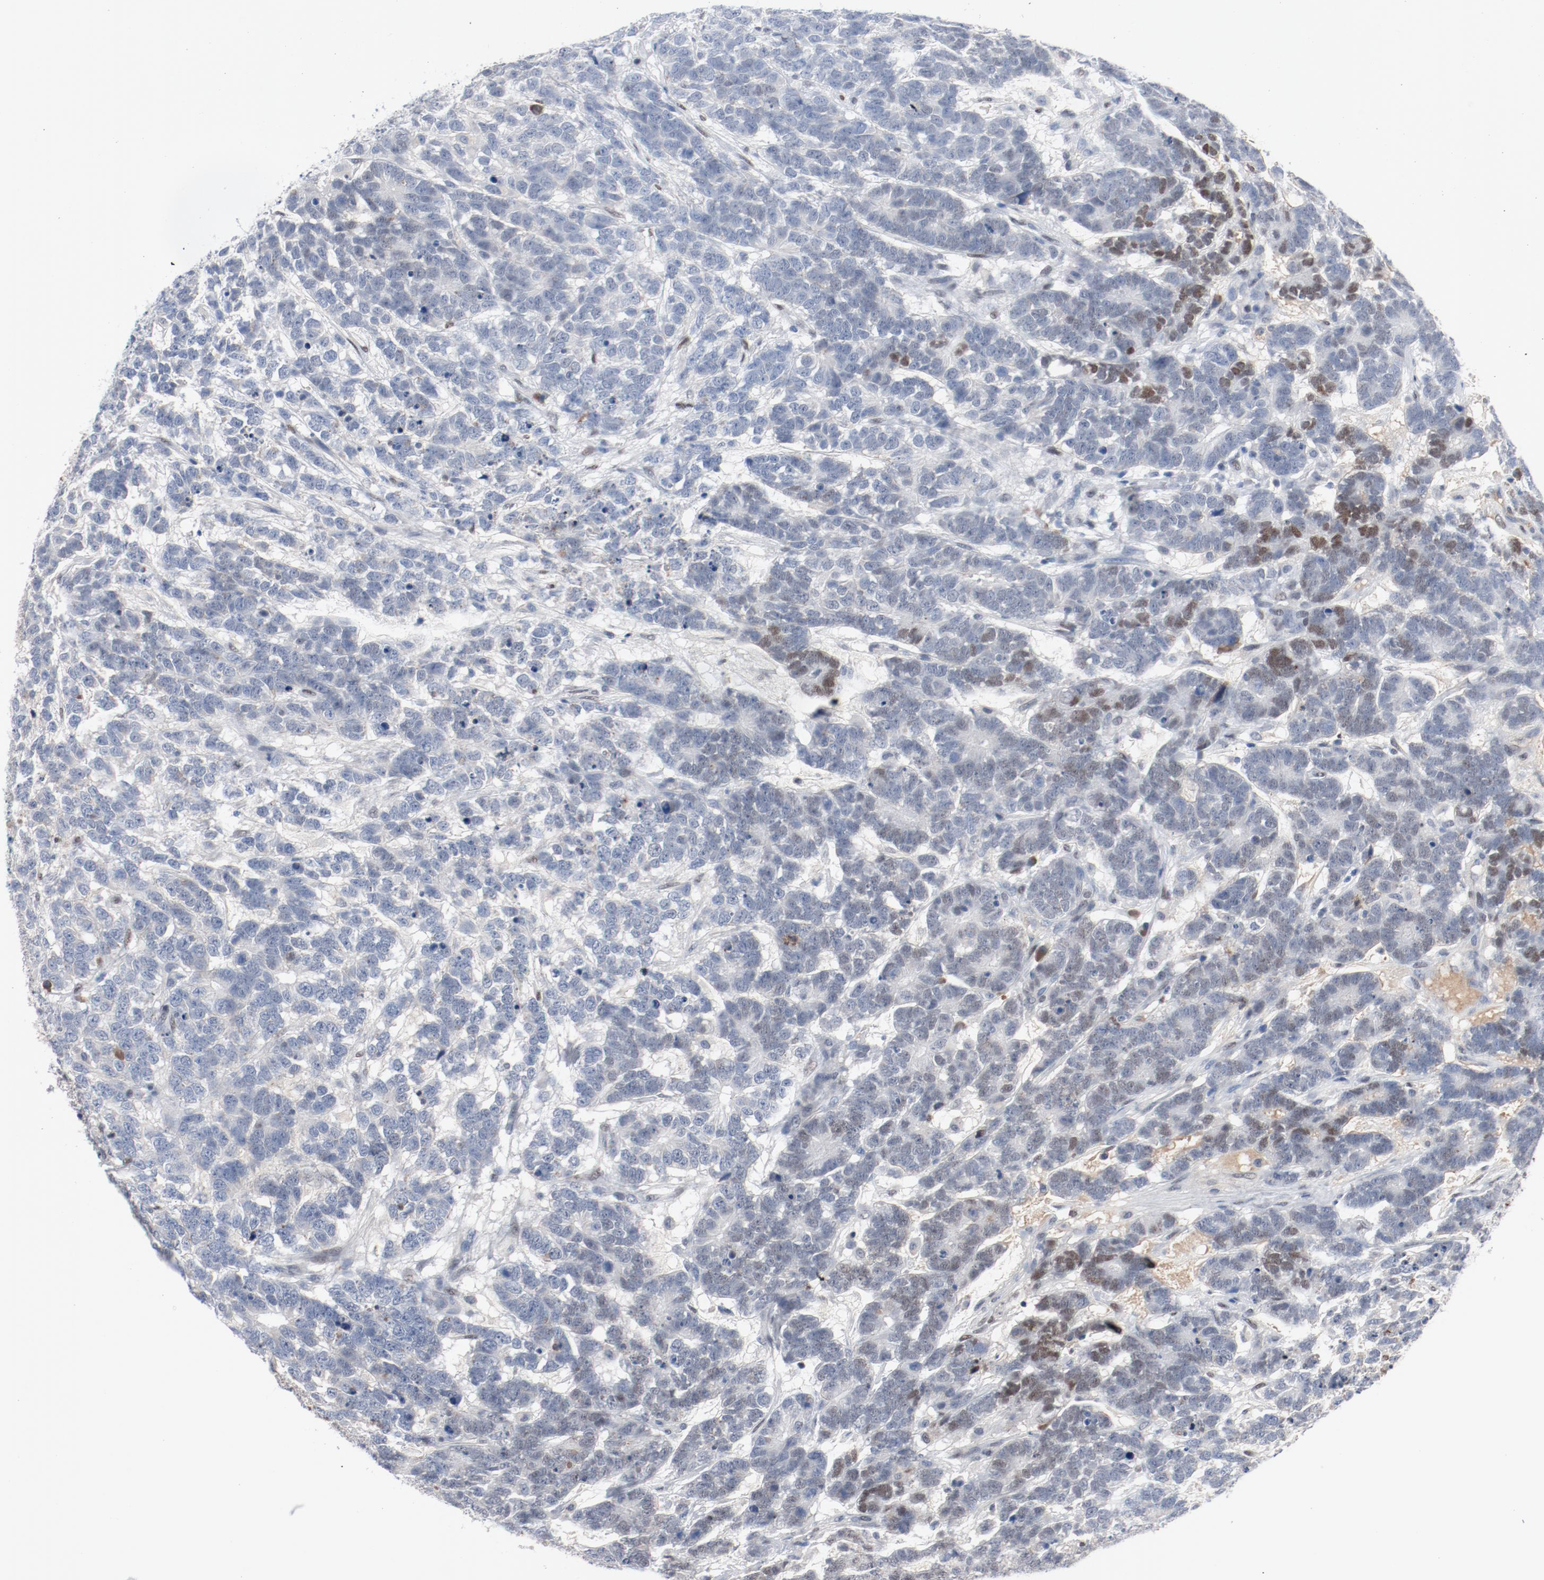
{"staining": {"intensity": "negative", "quantity": "none", "location": "none"}, "tissue": "testis cancer", "cell_type": "Tumor cells", "image_type": "cancer", "snomed": [{"axis": "morphology", "description": "Carcinoma, Embryonal, NOS"}, {"axis": "topography", "description": "Testis"}], "caption": "DAB (3,3'-diaminobenzidine) immunohistochemical staining of human testis cancer (embryonal carcinoma) demonstrates no significant staining in tumor cells.", "gene": "FOXP1", "patient": {"sex": "male", "age": 26}}